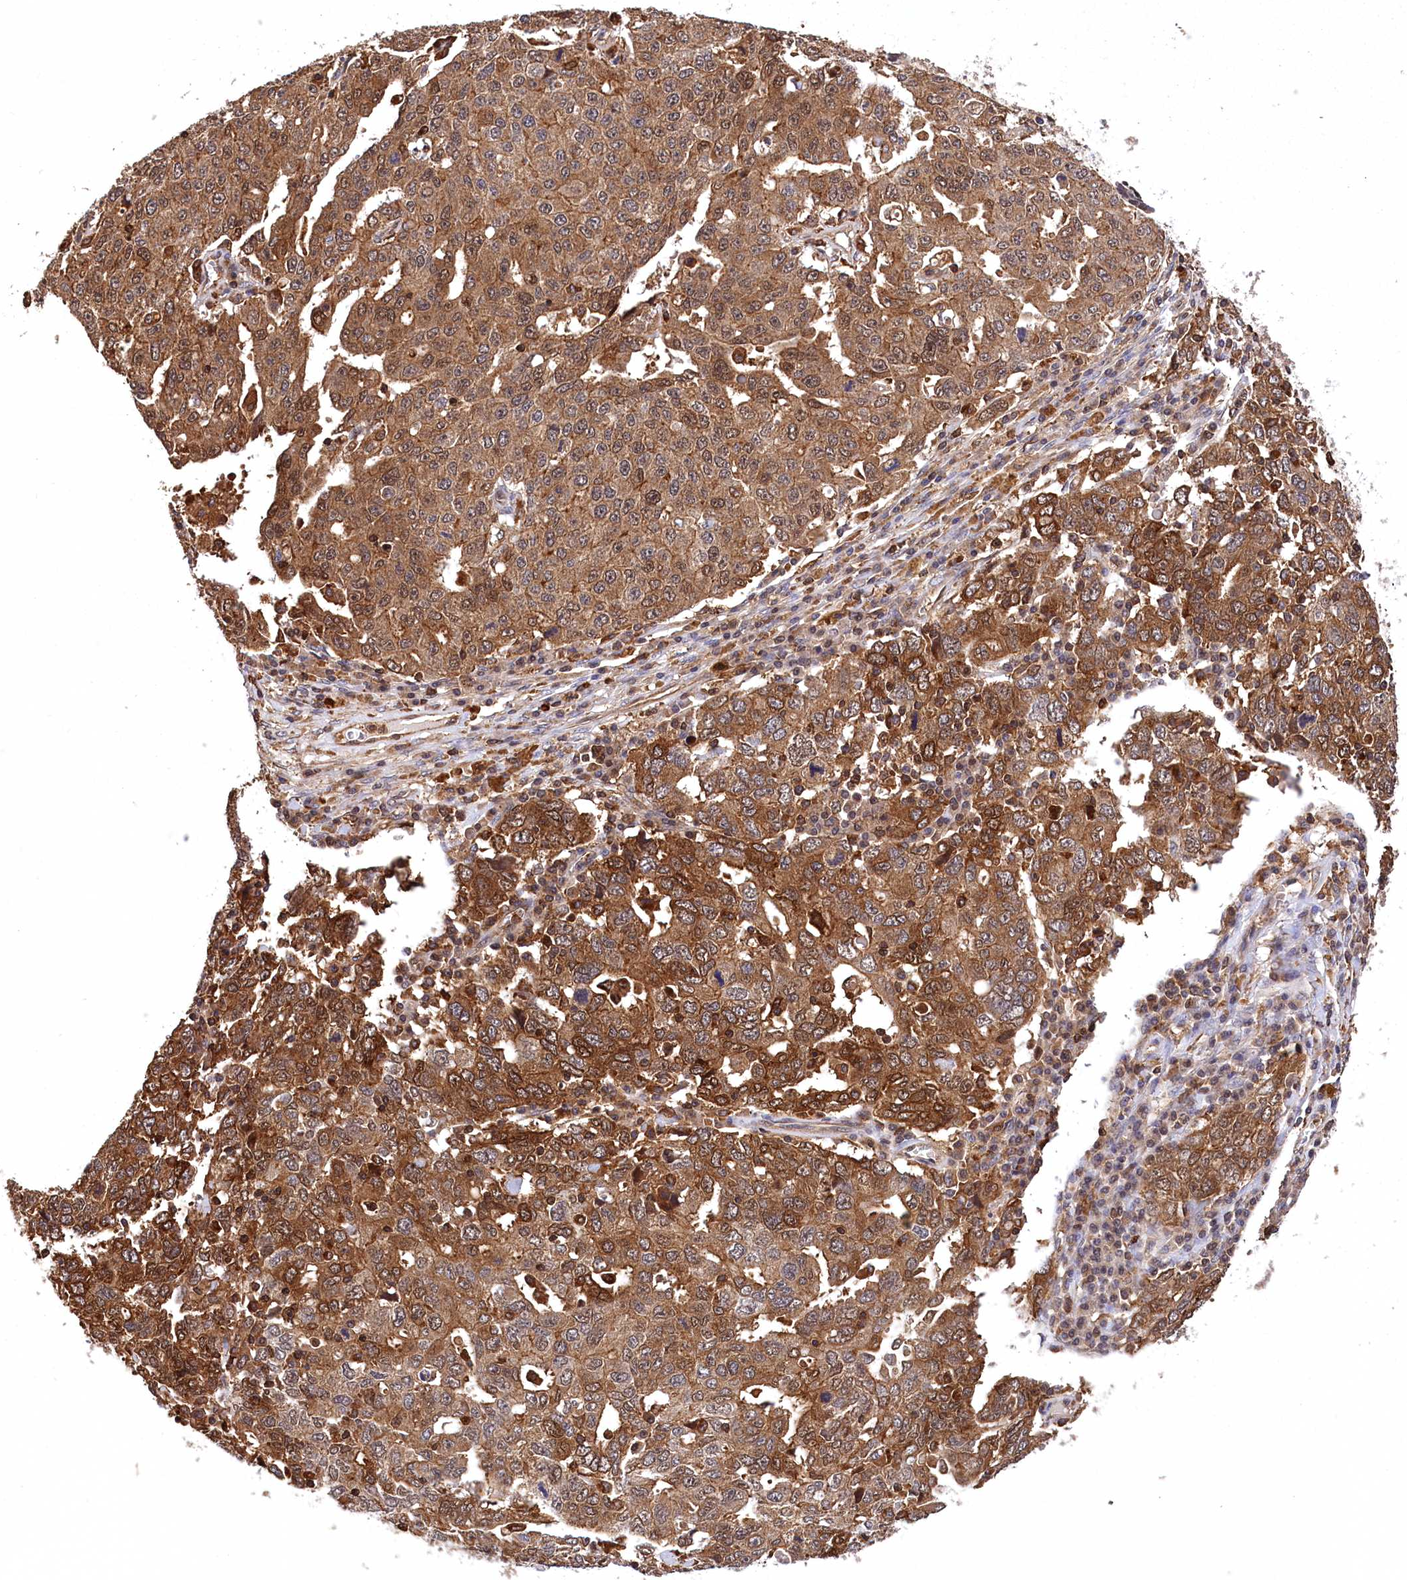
{"staining": {"intensity": "moderate", "quantity": ">75%", "location": "cytoplasmic/membranous"}, "tissue": "ovarian cancer", "cell_type": "Tumor cells", "image_type": "cancer", "snomed": [{"axis": "morphology", "description": "Carcinoma, endometroid"}, {"axis": "topography", "description": "Ovary"}], "caption": "A brown stain highlights moderate cytoplasmic/membranous staining of a protein in human ovarian cancer (endometroid carcinoma) tumor cells.", "gene": "DPP3", "patient": {"sex": "female", "age": 62}}